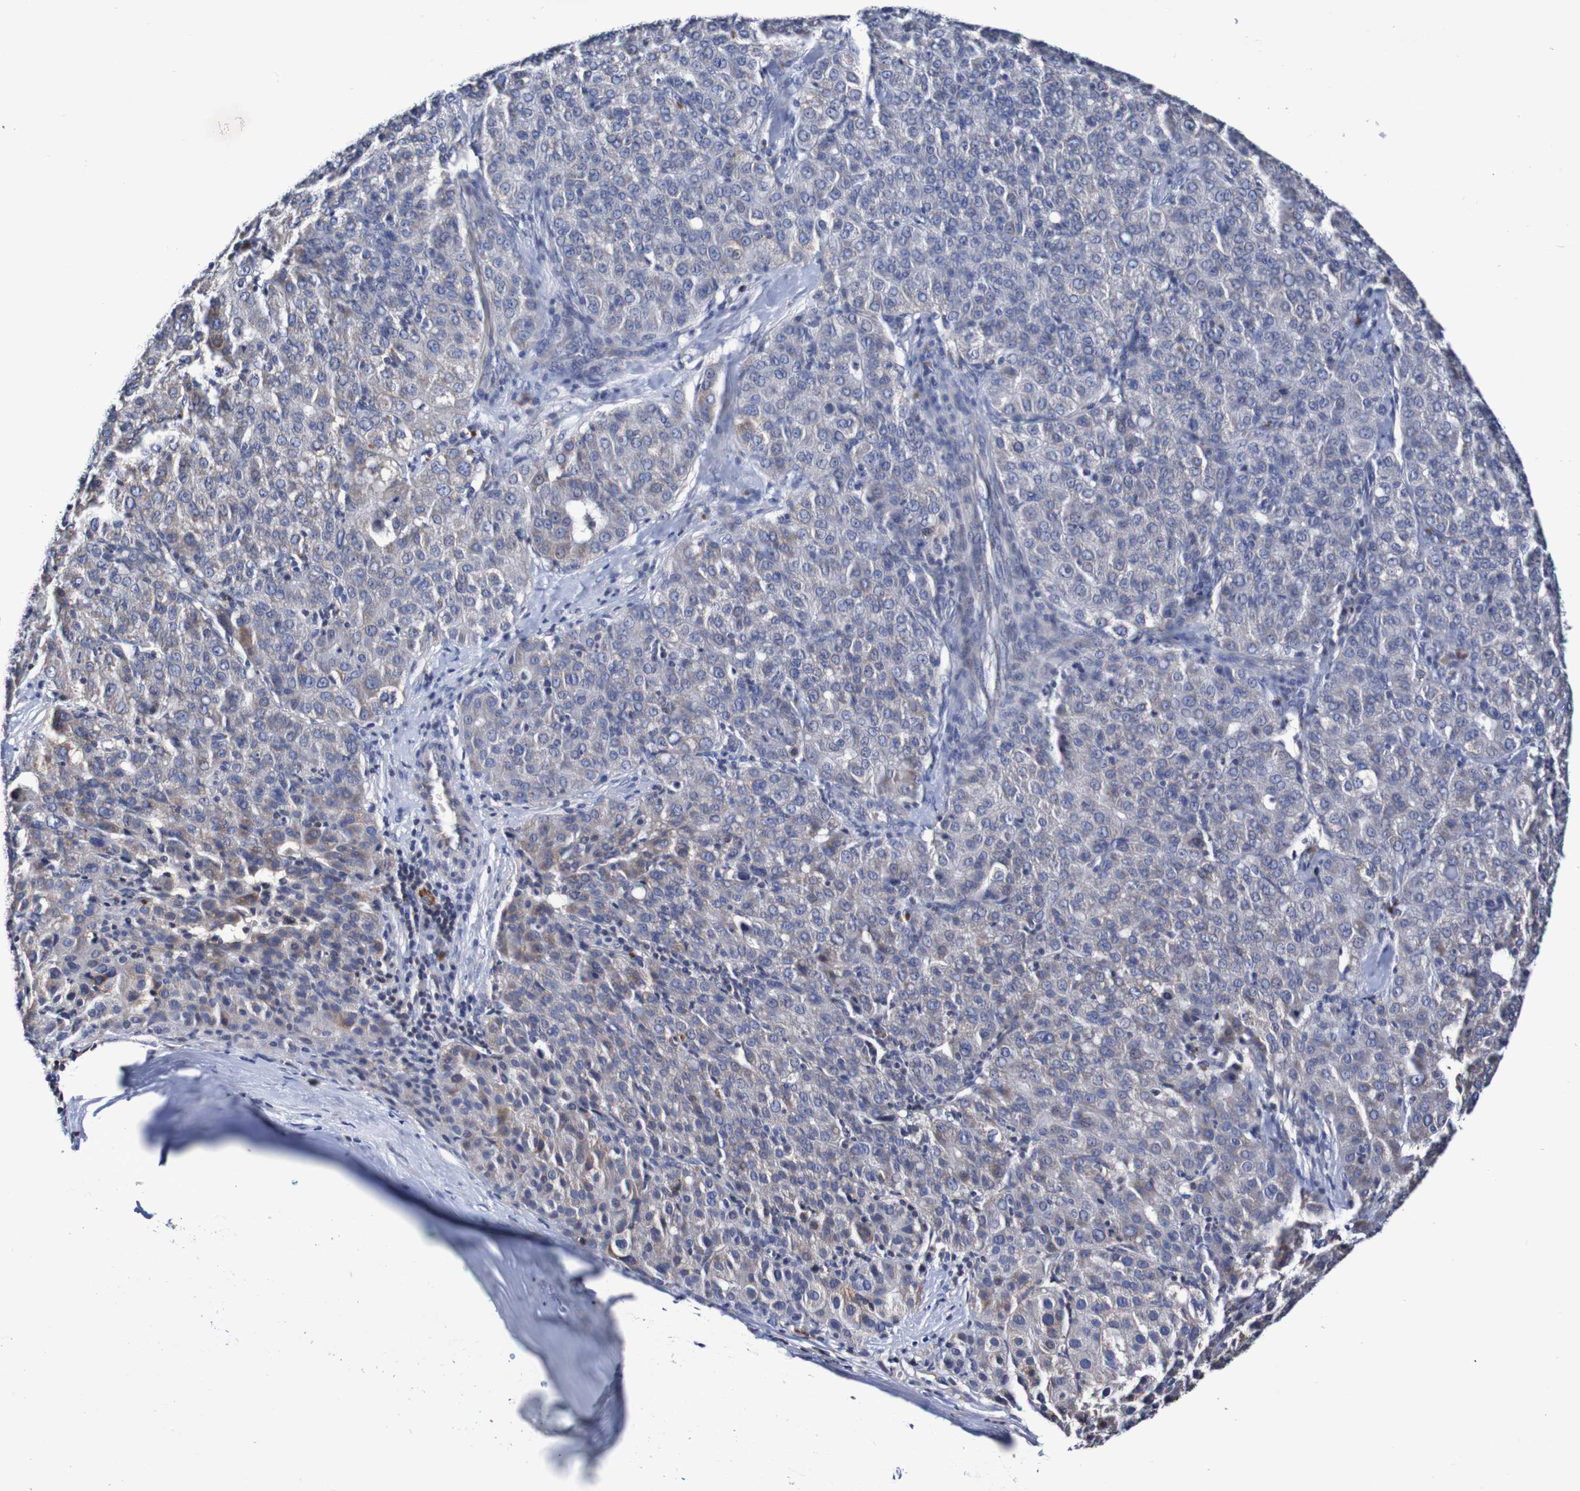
{"staining": {"intensity": "moderate", "quantity": "<25%", "location": "cytoplasmic/membranous"}, "tissue": "liver cancer", "cell_type": "Tumor cells", "image_type": "cancer", "snomed": [{"axis": "morphology", "description": "Carcinoma, Hepatocellular, NOS"}, {"axis": "topography", "description": "Liver"}], "caption": "Liver cancer (hepatocellular carcinoma) stained with a protein marker reveals moderate staining in tumor cells.", "gene": "ACVR1C", "patient": {"sex": "male", "age": 65}}